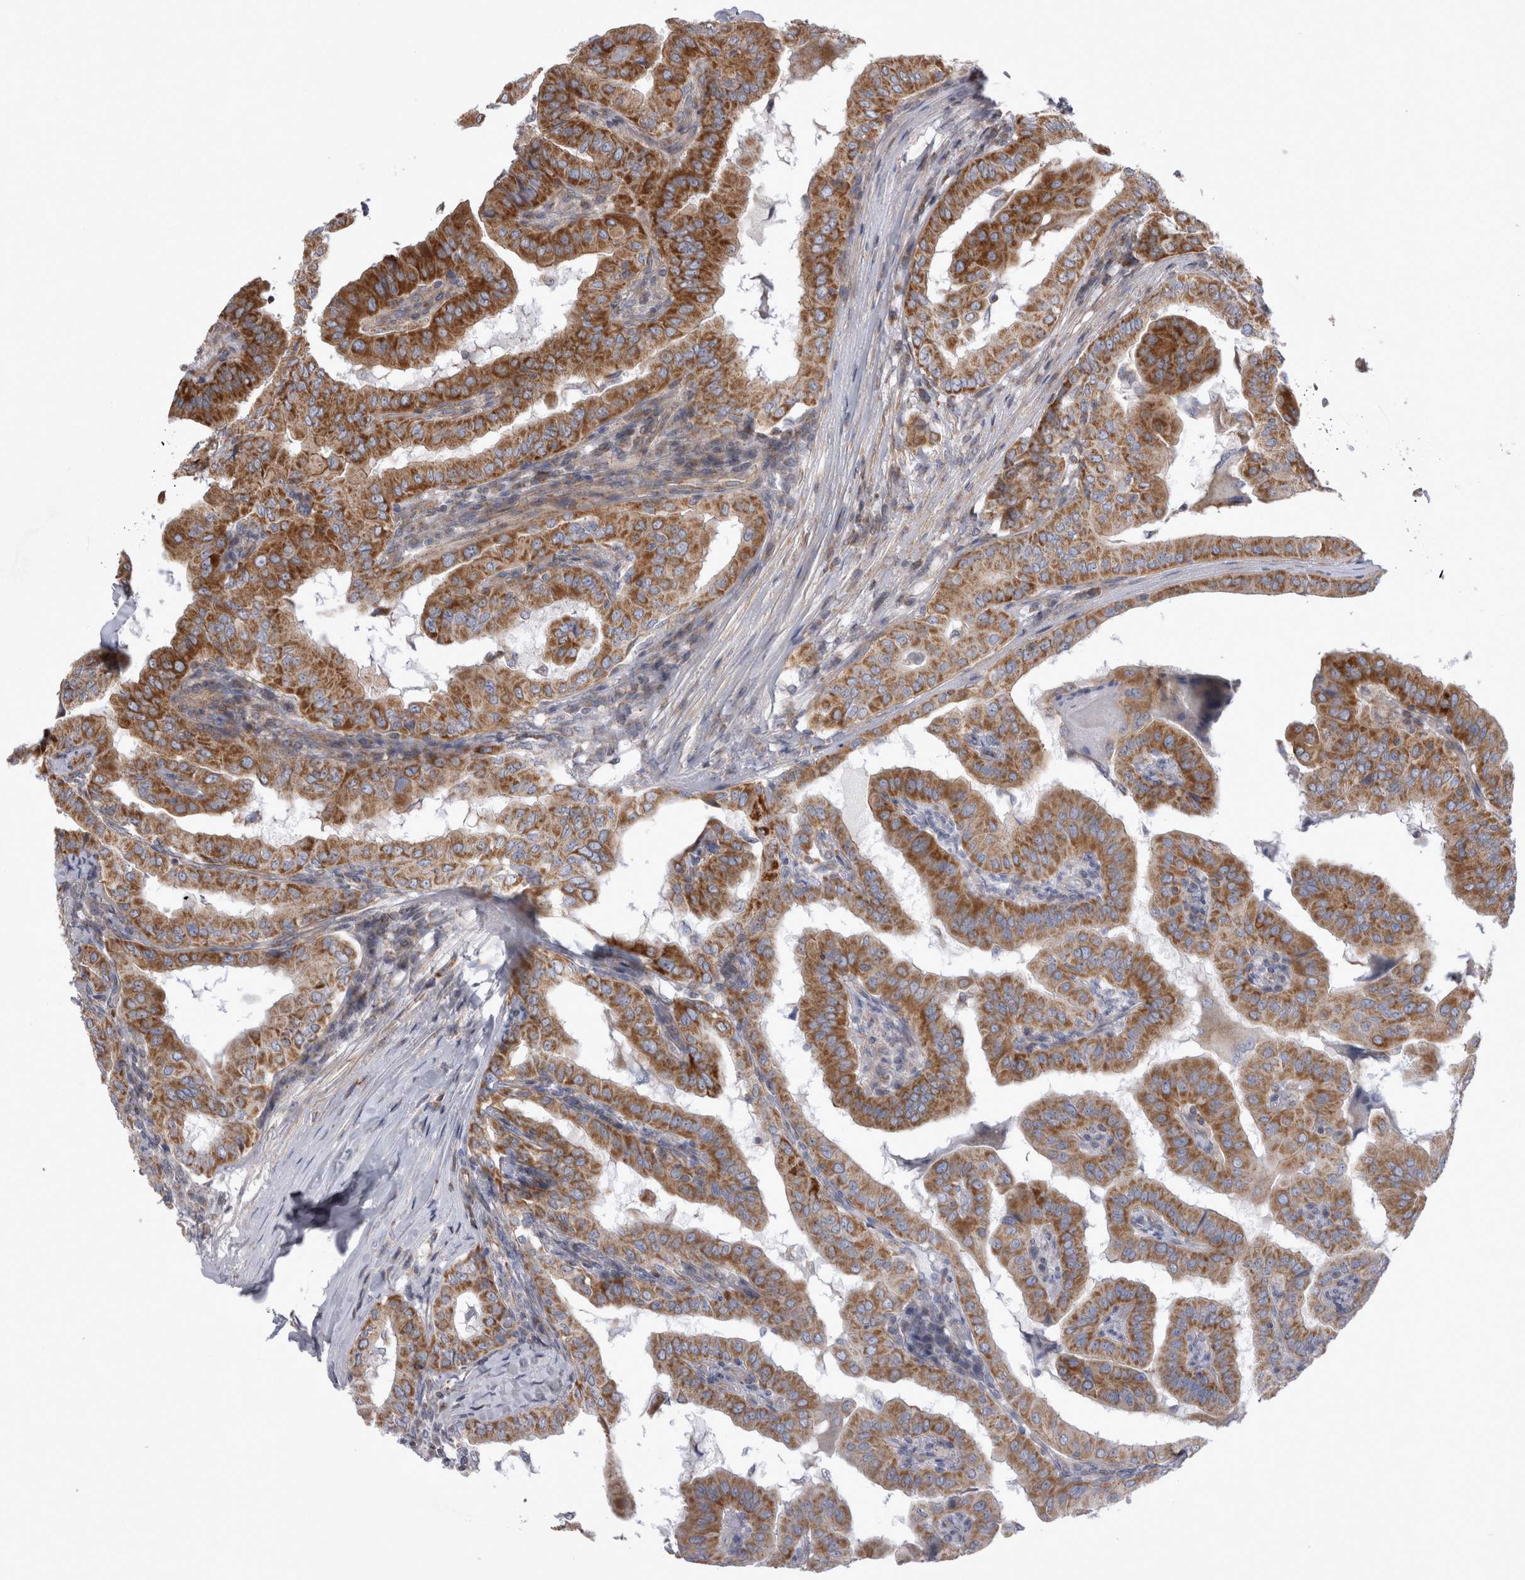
{"staining": {"intensity": "strong", "quantity": ">75%", "location": "cytoplasmic/membranous"}, "tissue": "thyroid cancer", "cell_type": "Tumor cells", "image_type": "cancer", "snomed": [{"axis": "morphology", "description": "Papillary adenocarcinoma, NOS"}, {"axis": "topography", "description": "Thyroid gland"}], "caption": "Thyroid cancer stained for a protein (brown) displays strong cytoplasmic/membranous positive staining in about >75% of tumor cells.", "gene": "TSPOAP1", "patient": {"sex": "male", "age": 33}}